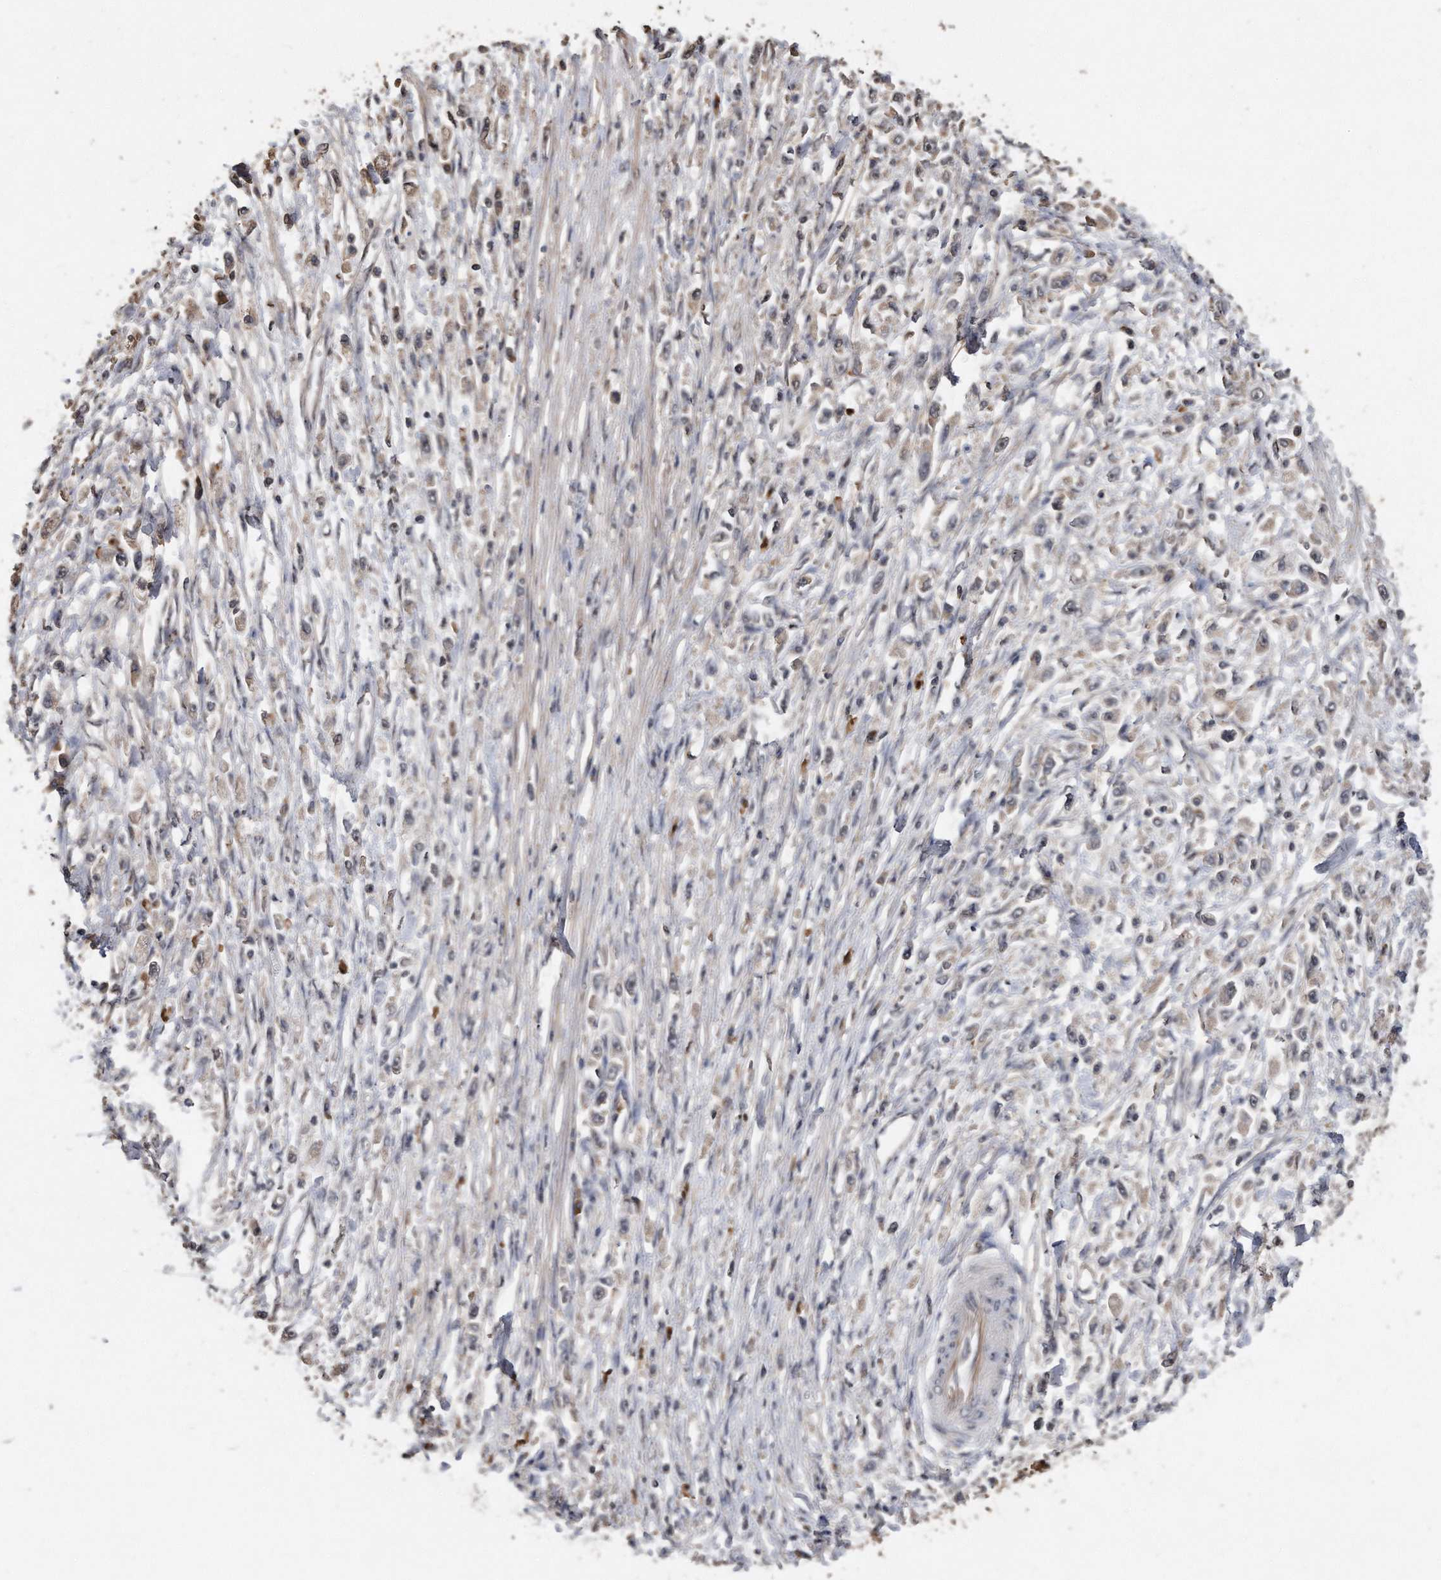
{"staining": {"intensity": "negative", "quantity": "none", "location": "none"}, "tissue": "stomach cancer", "cell_type": "Tumor cells", "image_type": "cancer", "snomed": [{"axis": "morphology", "description": "Adenocarcinoma, NOS"}, {"axis": "topography", "description": "Stomach"}], "caption": "There is no significant staining in tumor cells of stomach cancer.", "gene": "PELO", "patient": {"sex": "female", "age": 59}}